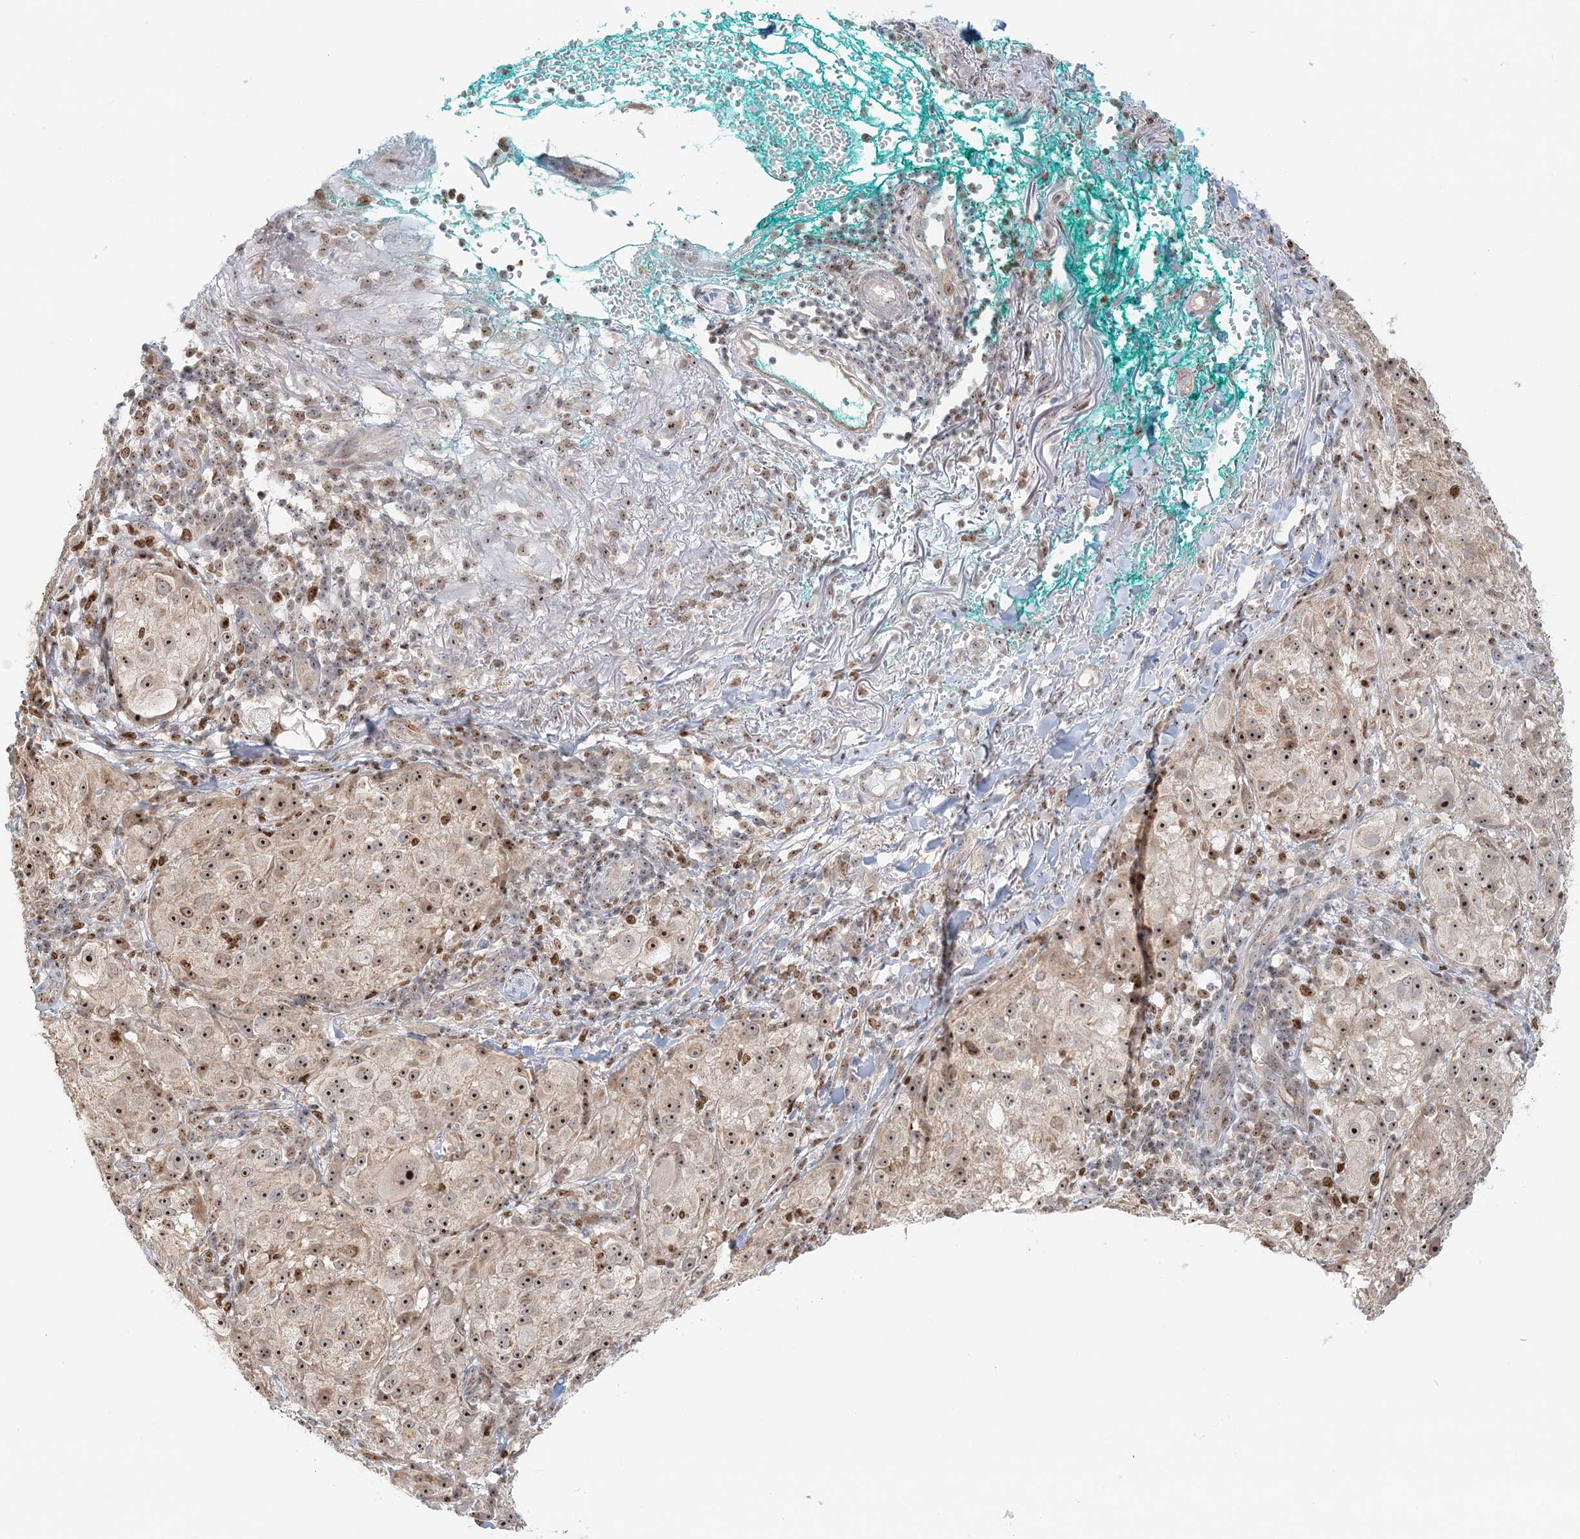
{"staining": {"intensity": "strong", "quantity": ">75%", "location": "nuclear"}, "tissue": "melanoma", "cell_type": "Tumor cells", "image_type": "cancer", "snomed": [{"axis": "morphology", "description": "Necrosis, NOS"}, {"axis": "morphology", "description": "Malignant melanoma, NOS"}, {"axis": "topography", "description": "Skin"}], "caption": "IHC of melanoma reveals high levels of strong nuclear staining in approximately >75% of tumor cells. (DAB (3,3'-diaminobenzidine) IHC, brown staining for protein, blue staining for nuclei).", "gene": "UBE2F", "patient": {"sex": "female", "age": 87}}